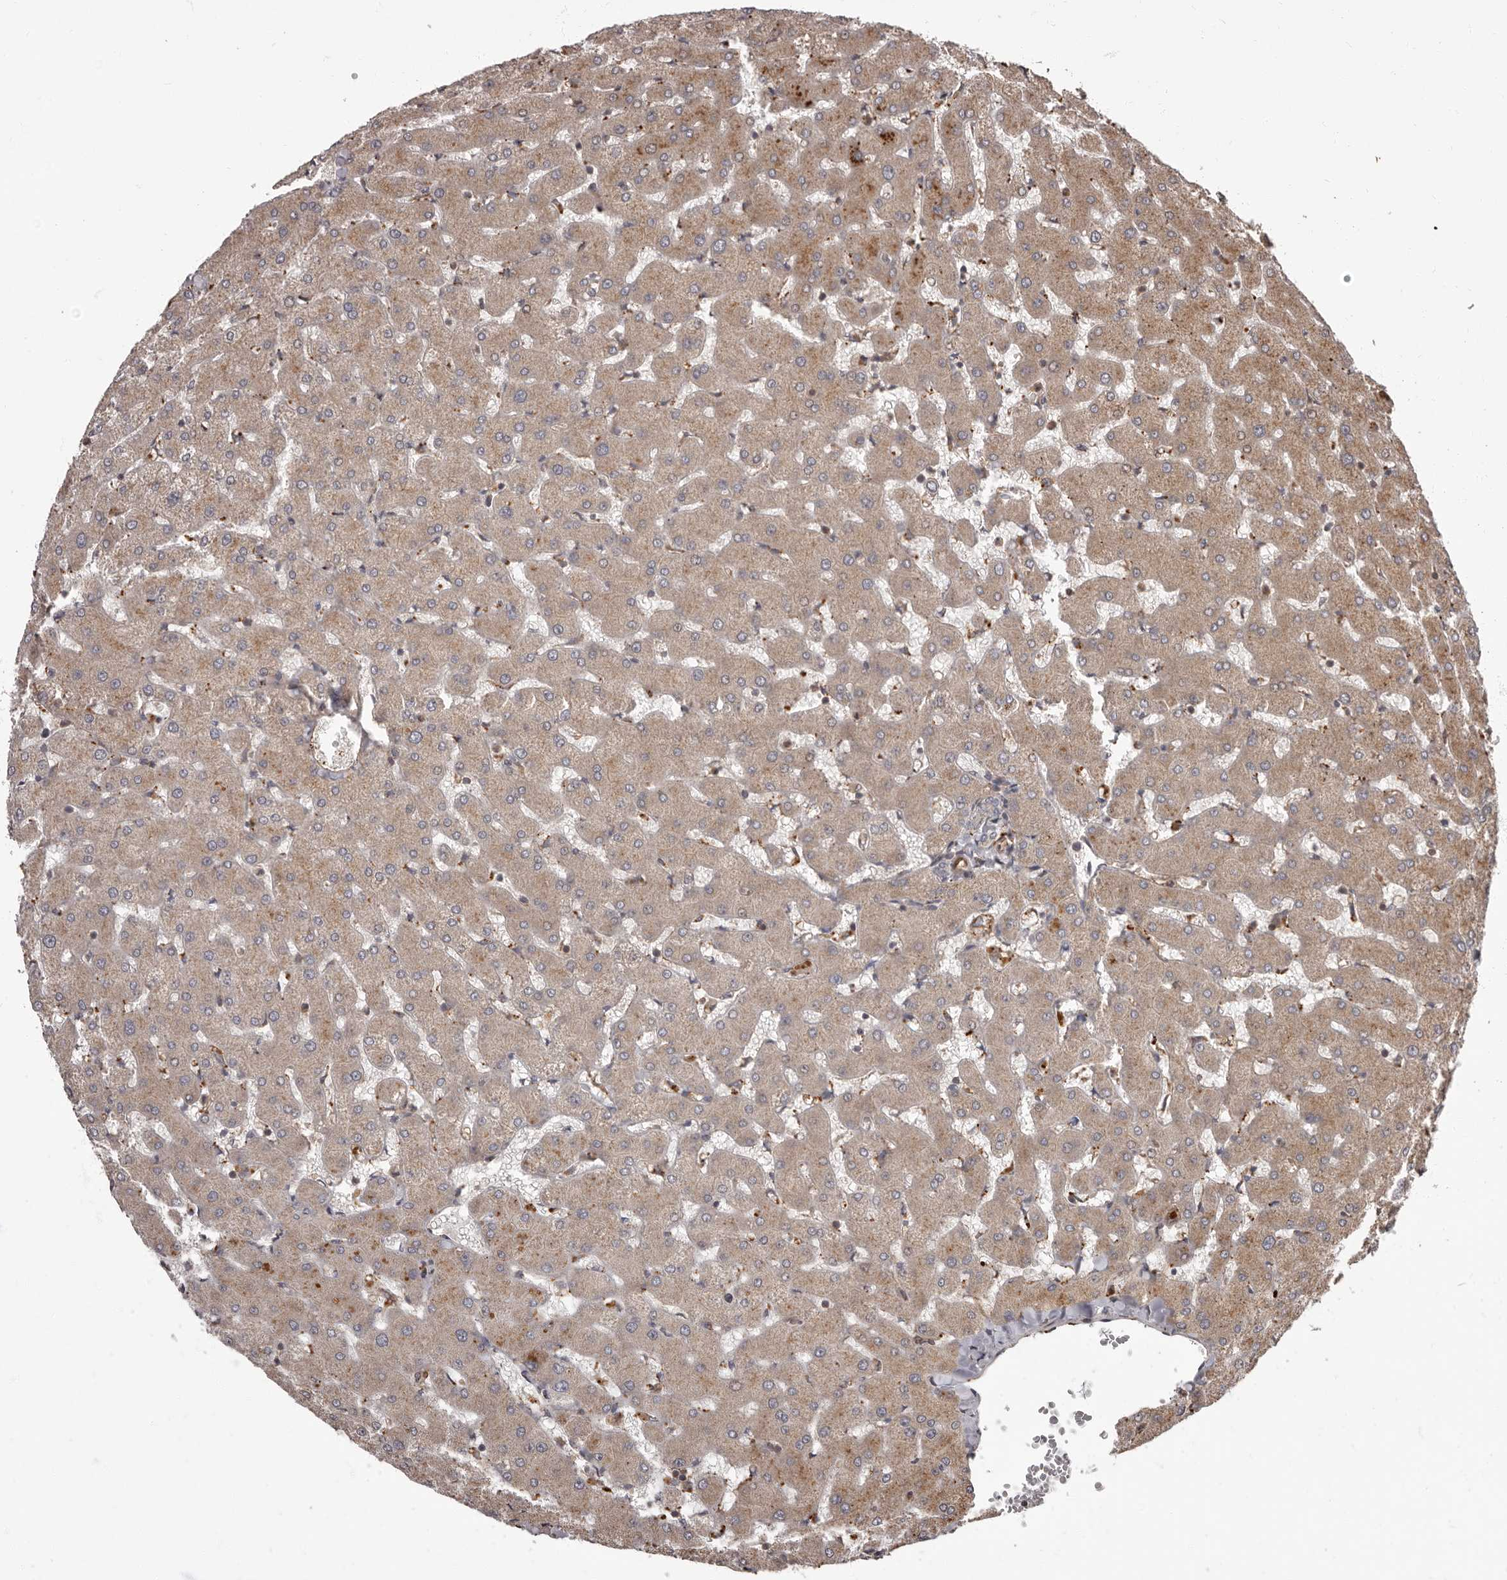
{"staining": {"intensity": "negative", "quantity": "none", "location": "none"}, "tissue": "liver", "cell_type": "Cholangiocytes", "image_type": "normal", "snomed": [{"axis": "morphology", "description": "Normal tissue, NOS"}, {"axis": "topography", "description": "Liver"}], "caption": "Immunohistochemical staining of benign human liver shows no significant expression in cholangiocytes.", "gene": "ADCY2", "patient": {"sex": "female", "age": 63}}